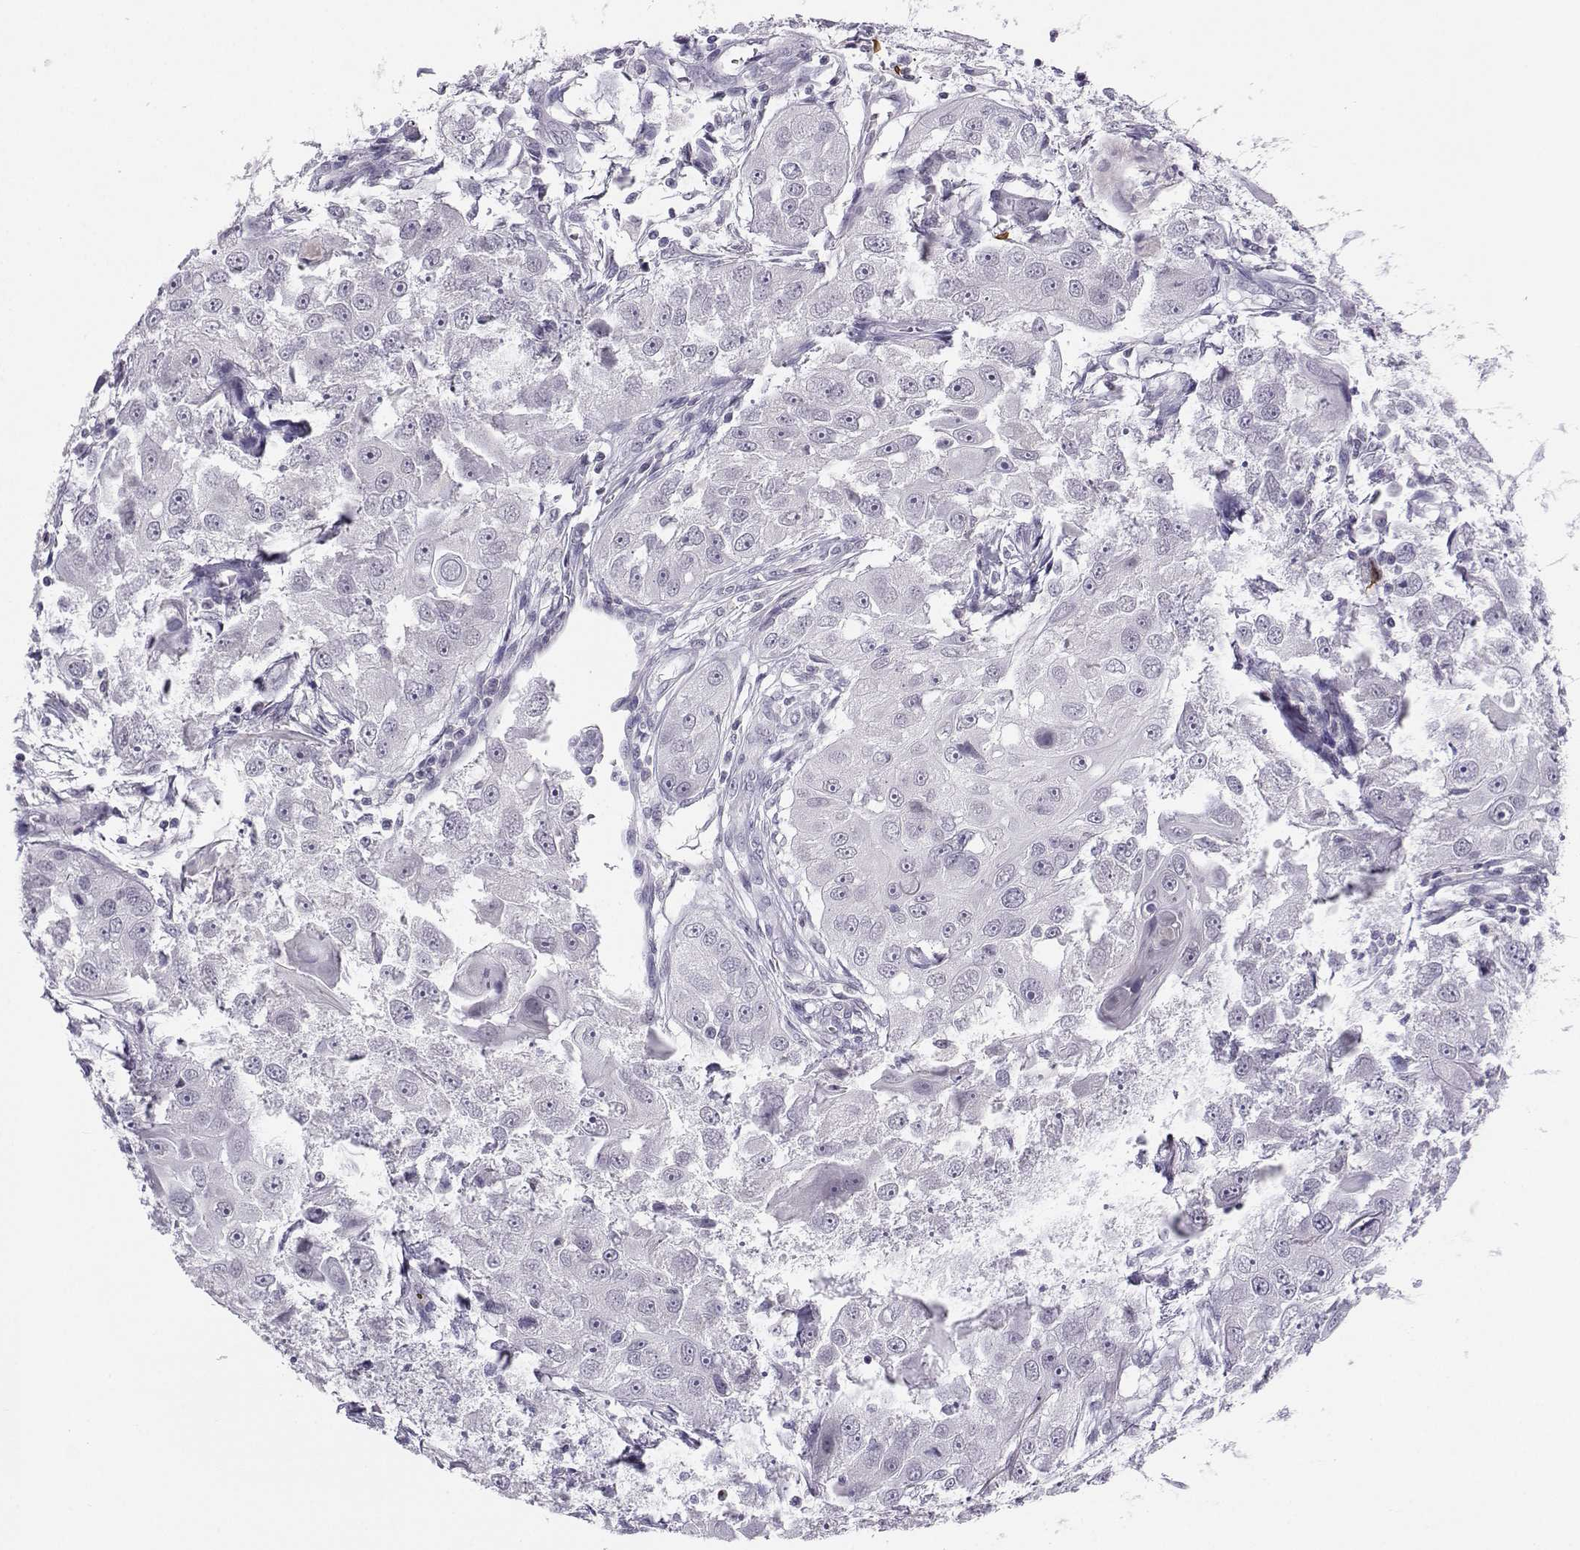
{"staining": {"intensity": "negative", "quantity": "none", "location": "none"}, "tissue": "head and neck cancer", "cell_type": "Tumor cells", "image_type": "cancer", "snomed": [{"axis": "morphology", "description": "Squamous cell carcinoma, NOS"}, {"axis": "topography", "description": "Head-Neck"}], "caption": "High power microscopy micrograph of an IHC micrograph of squamous cell carcinoma (head and neck), revealing no significant positivity in tumor cells.", "gene": "LHX1", "patient": {"sex": "male", "age": 51}}